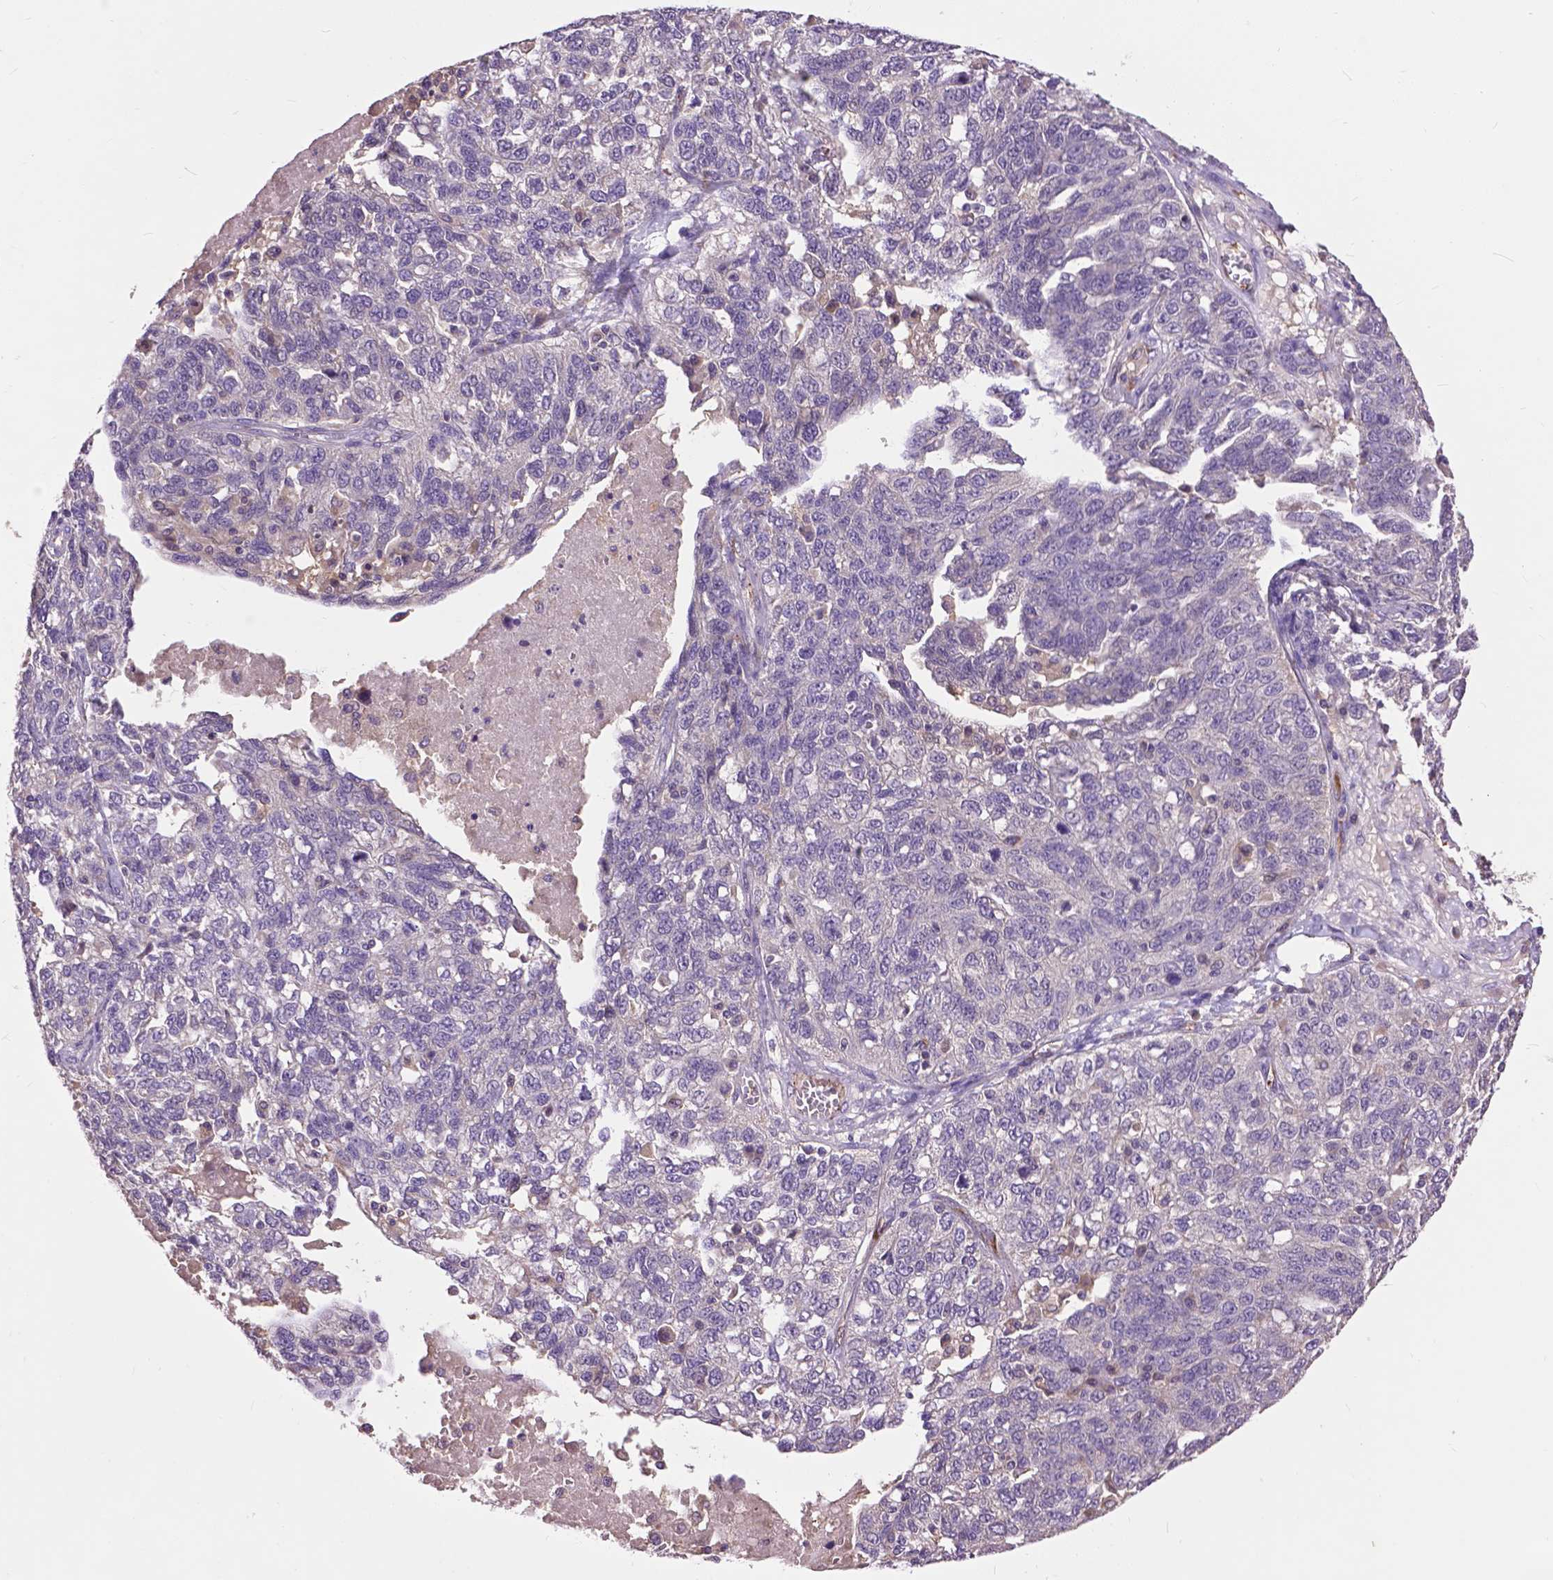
{"staining": {"intensity": "negative", "quantity": "none", "location": "none"}, "tissue": "ovarian cancer", "cell_type": "Tumor cells", "image_type": "cancer", "snomed": [{"axis": "morphology", "description": "Cystadenocarcinoma, serous, NOS"}, {"axis": "topography", "description": "Ovary"}], "caption": "Tumor cells are negative for protein expression in human ovarian cancer. Nuclei are stained in blue.", "gene": "ZNF337", "patient": {"sex": "female", "age": 71}}